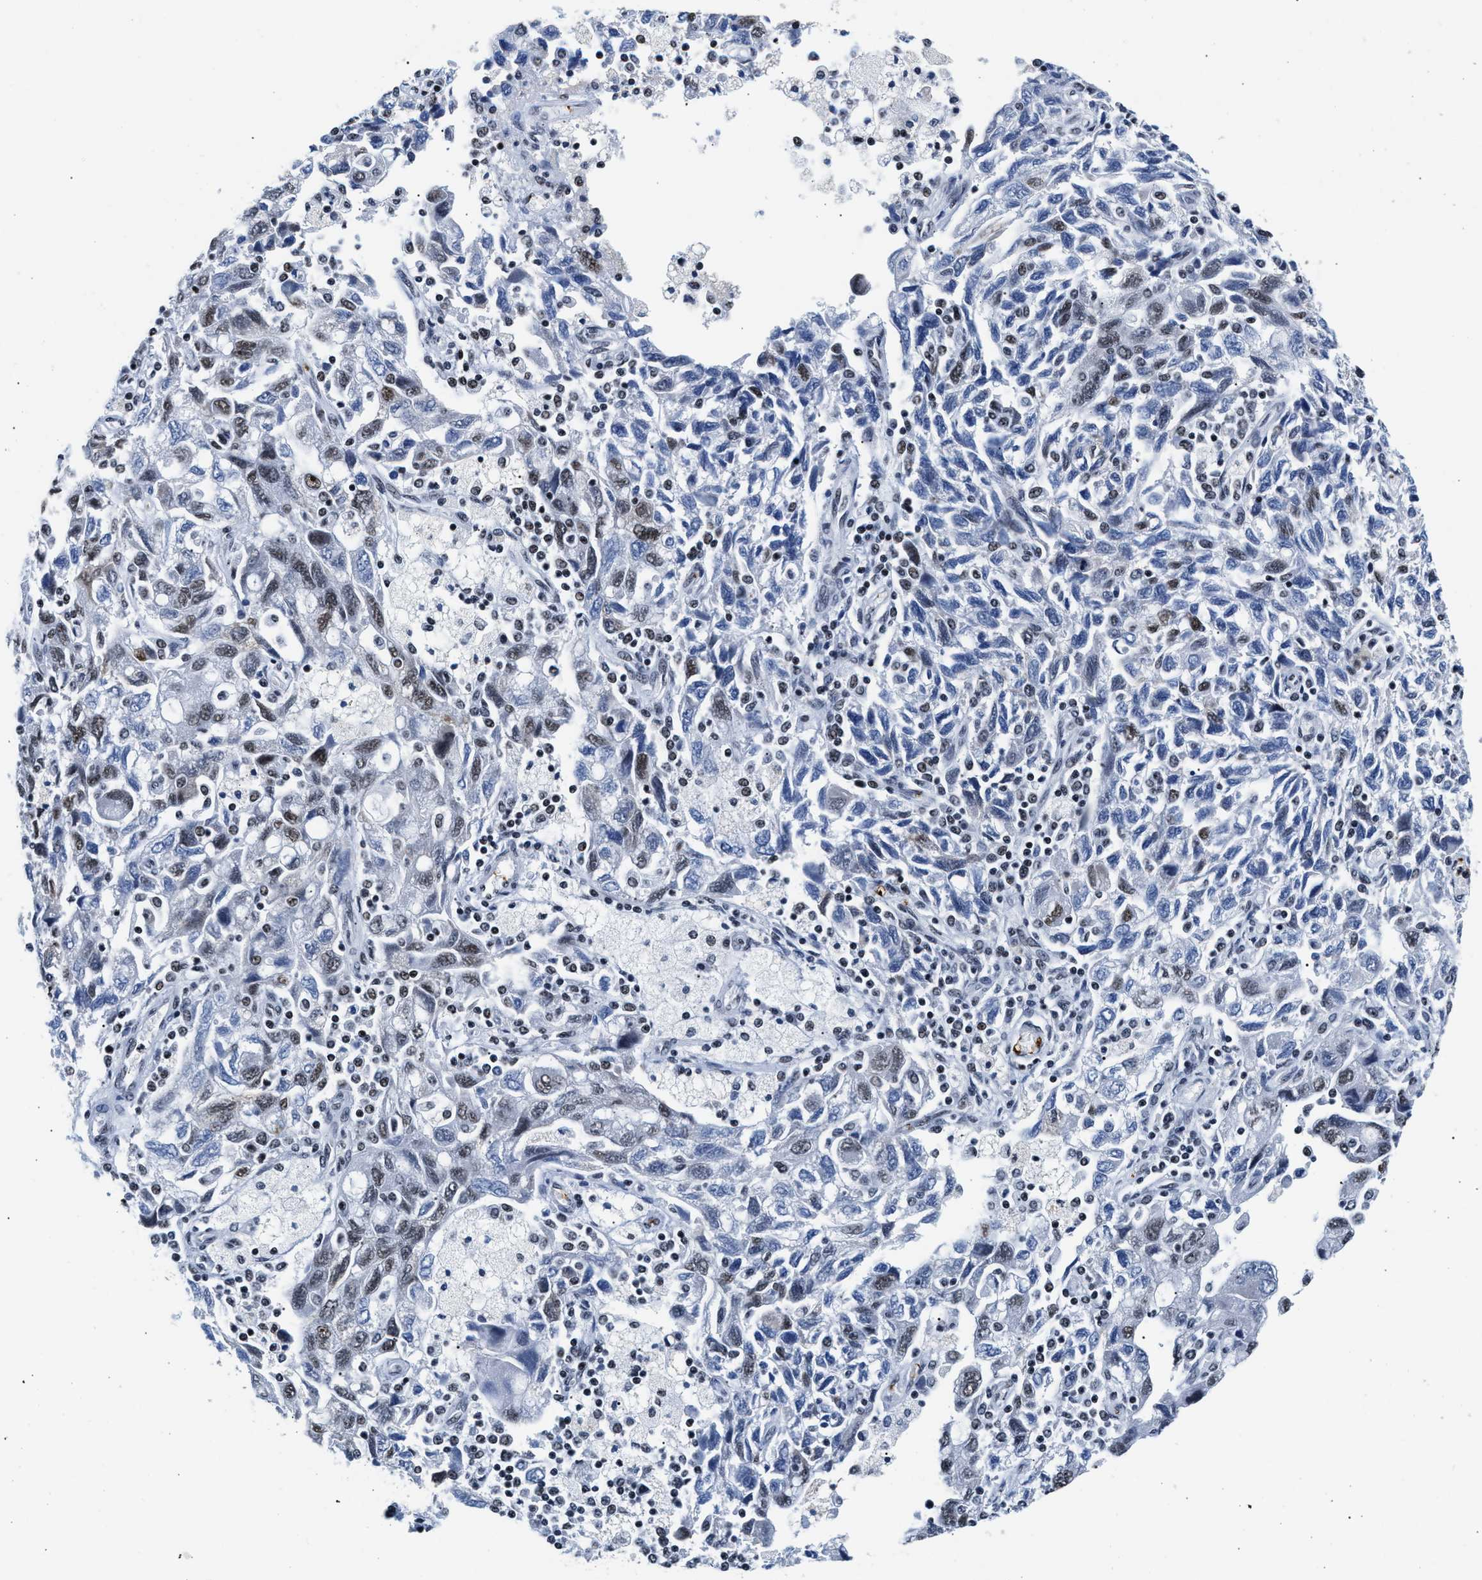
{"staining": {"intensity": "weak", "quantity": "25%-75%", "location": "nuclear"}, "tissue": "ovarian cancer", "cell_type": "Tumor cells", "image_type": "cancer", "snomed": [{"axis": "morphology", "description": "Carcinoma, NOS"}, {"axis": "morphology", "description": "Cystadenocarcinoma, serous, NOS"}, {"axis": "topography", "description": "Ovary"}], "caption": "Human ovarian serous cystadenocarcinoma stained with a brown dye reveals weak nuclear positive staining in about 25%-75% of tumor cells.", "gene": "RAD21", "patient": {"sex": "female", "age": 69}}